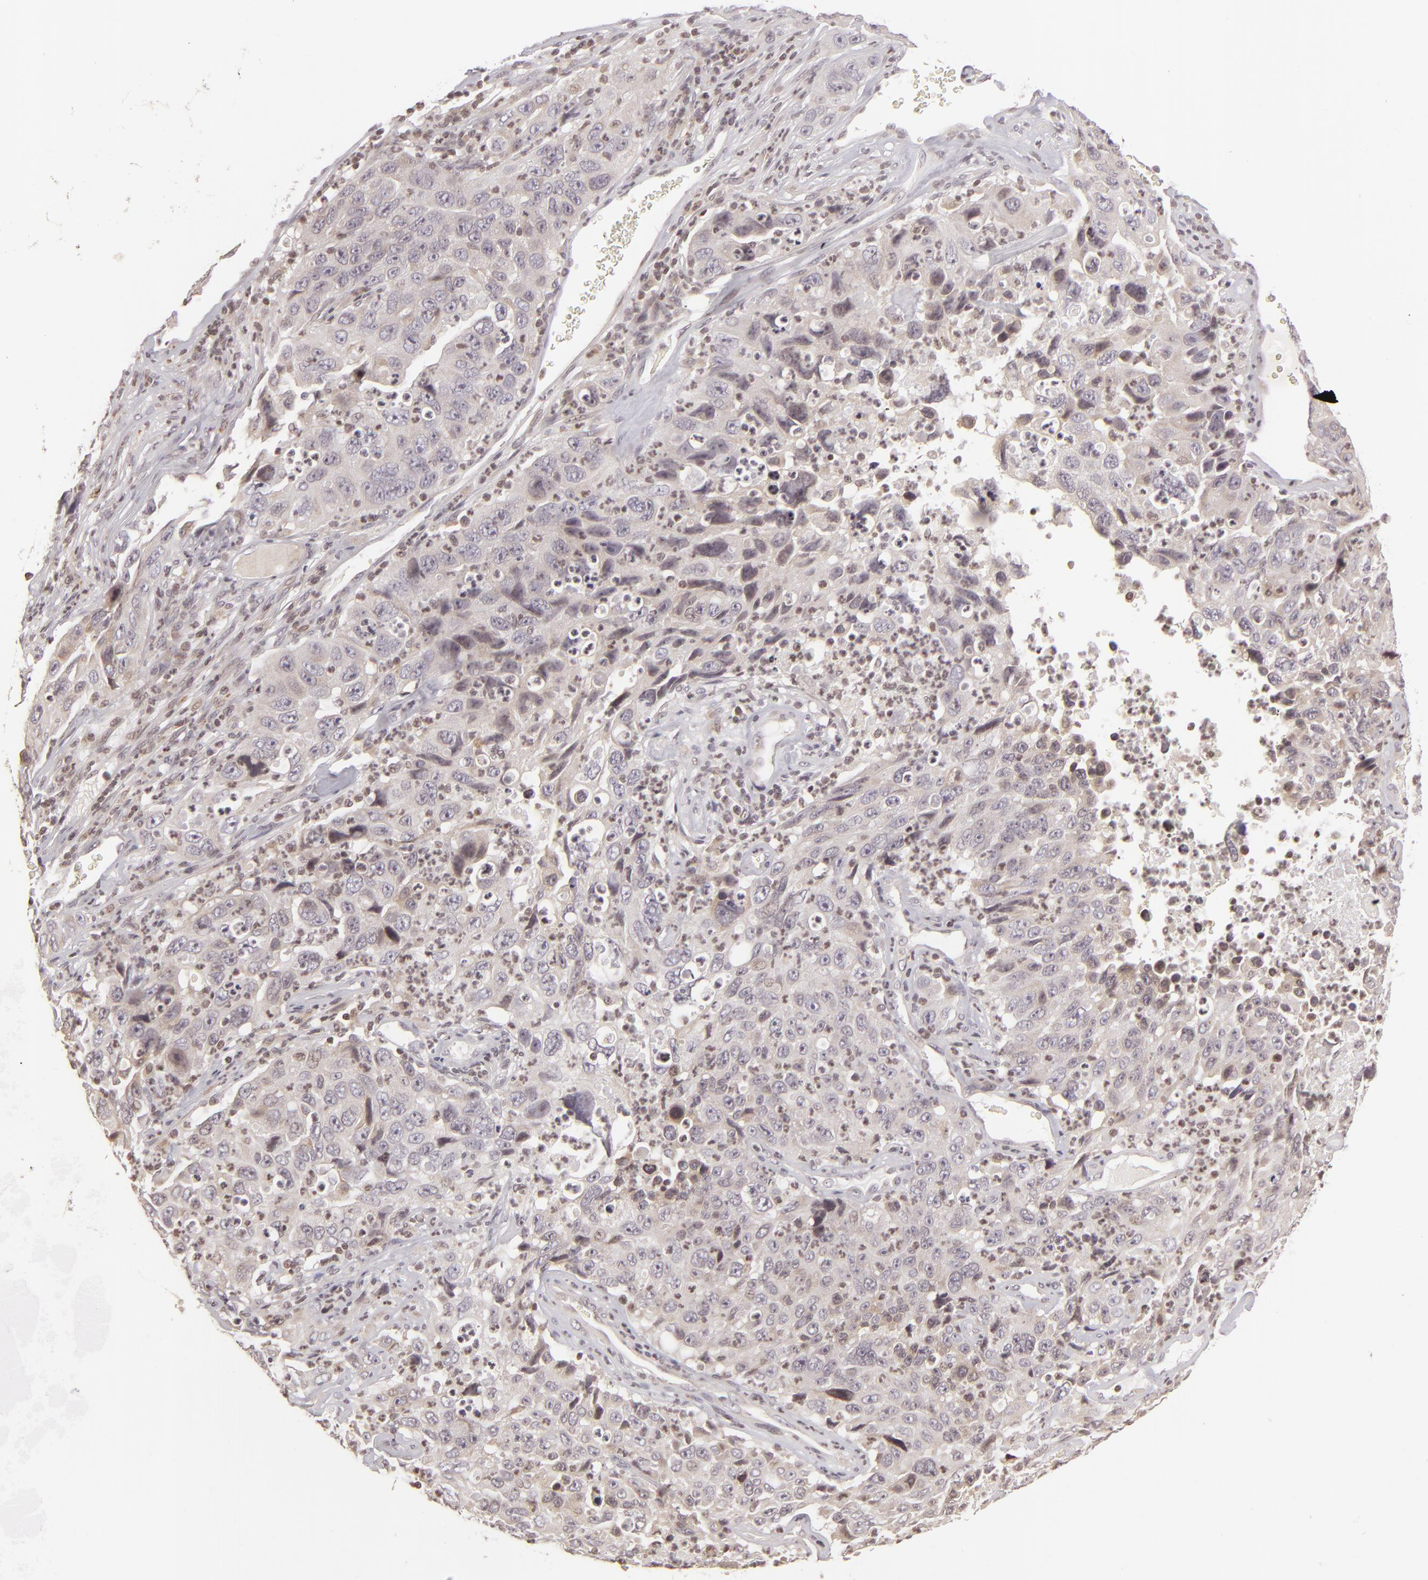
{"staining": {"intensity": "negative", "quantity": "none", "location": "none"}, "tissue": "lung cancer", "cell_type": "Tumor cells", "image_type": "cancer", "snomed": [{"axis": "morphology", "description": "Squamous cell carcinoma, NOS"}, {"axis": "topography", "description": "Lung"}], "caption": "DAB (3,3'-diaminobenzidine) immunohistochemical staining of lung squamous cell carcinoma reveals no significant positivity in tumor cells.", "gene": "AKAP6", "patient": {"sex": "male", "age": 64}}